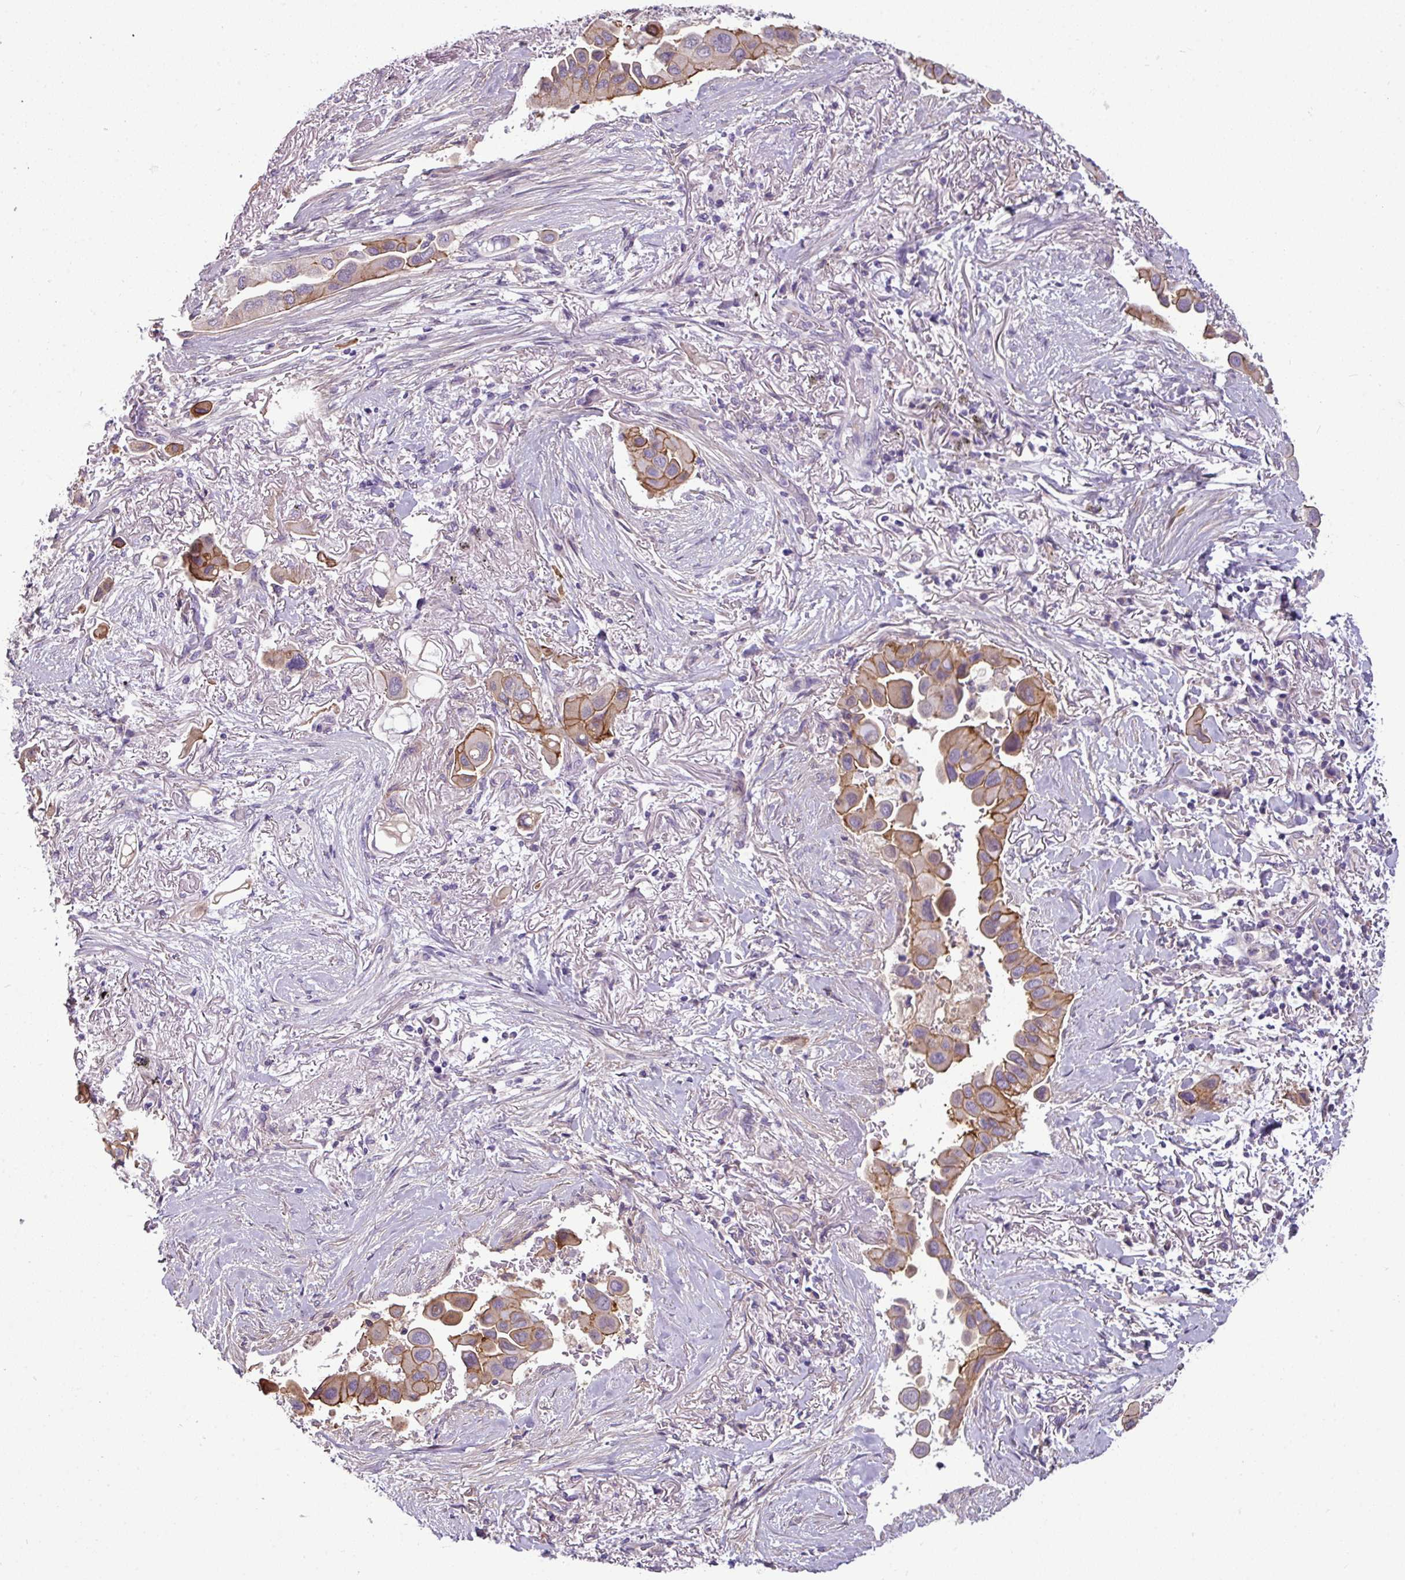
{"staining": {"intensity": "moderate", "quantity": ">75%", "location": "cytoplasmic/membranous"}, "tissue": "lung cancer", "cell_type": "Tumor cells", "image_type": "cancer", "snomed": [{"axis": "morphology", "description": "Adenocarcinoma, NOS"}, {"axis": "topography", "description": "Lung"}], "caption": "This micrograph exhibits IHC staining of human adenocarcinoma (lung), with medium moderate cytoplasmic/membranous expression in about >75% of tumor cells.", "gene": "TMEM178B", "patient": {"sex": "female", "age": 76}}